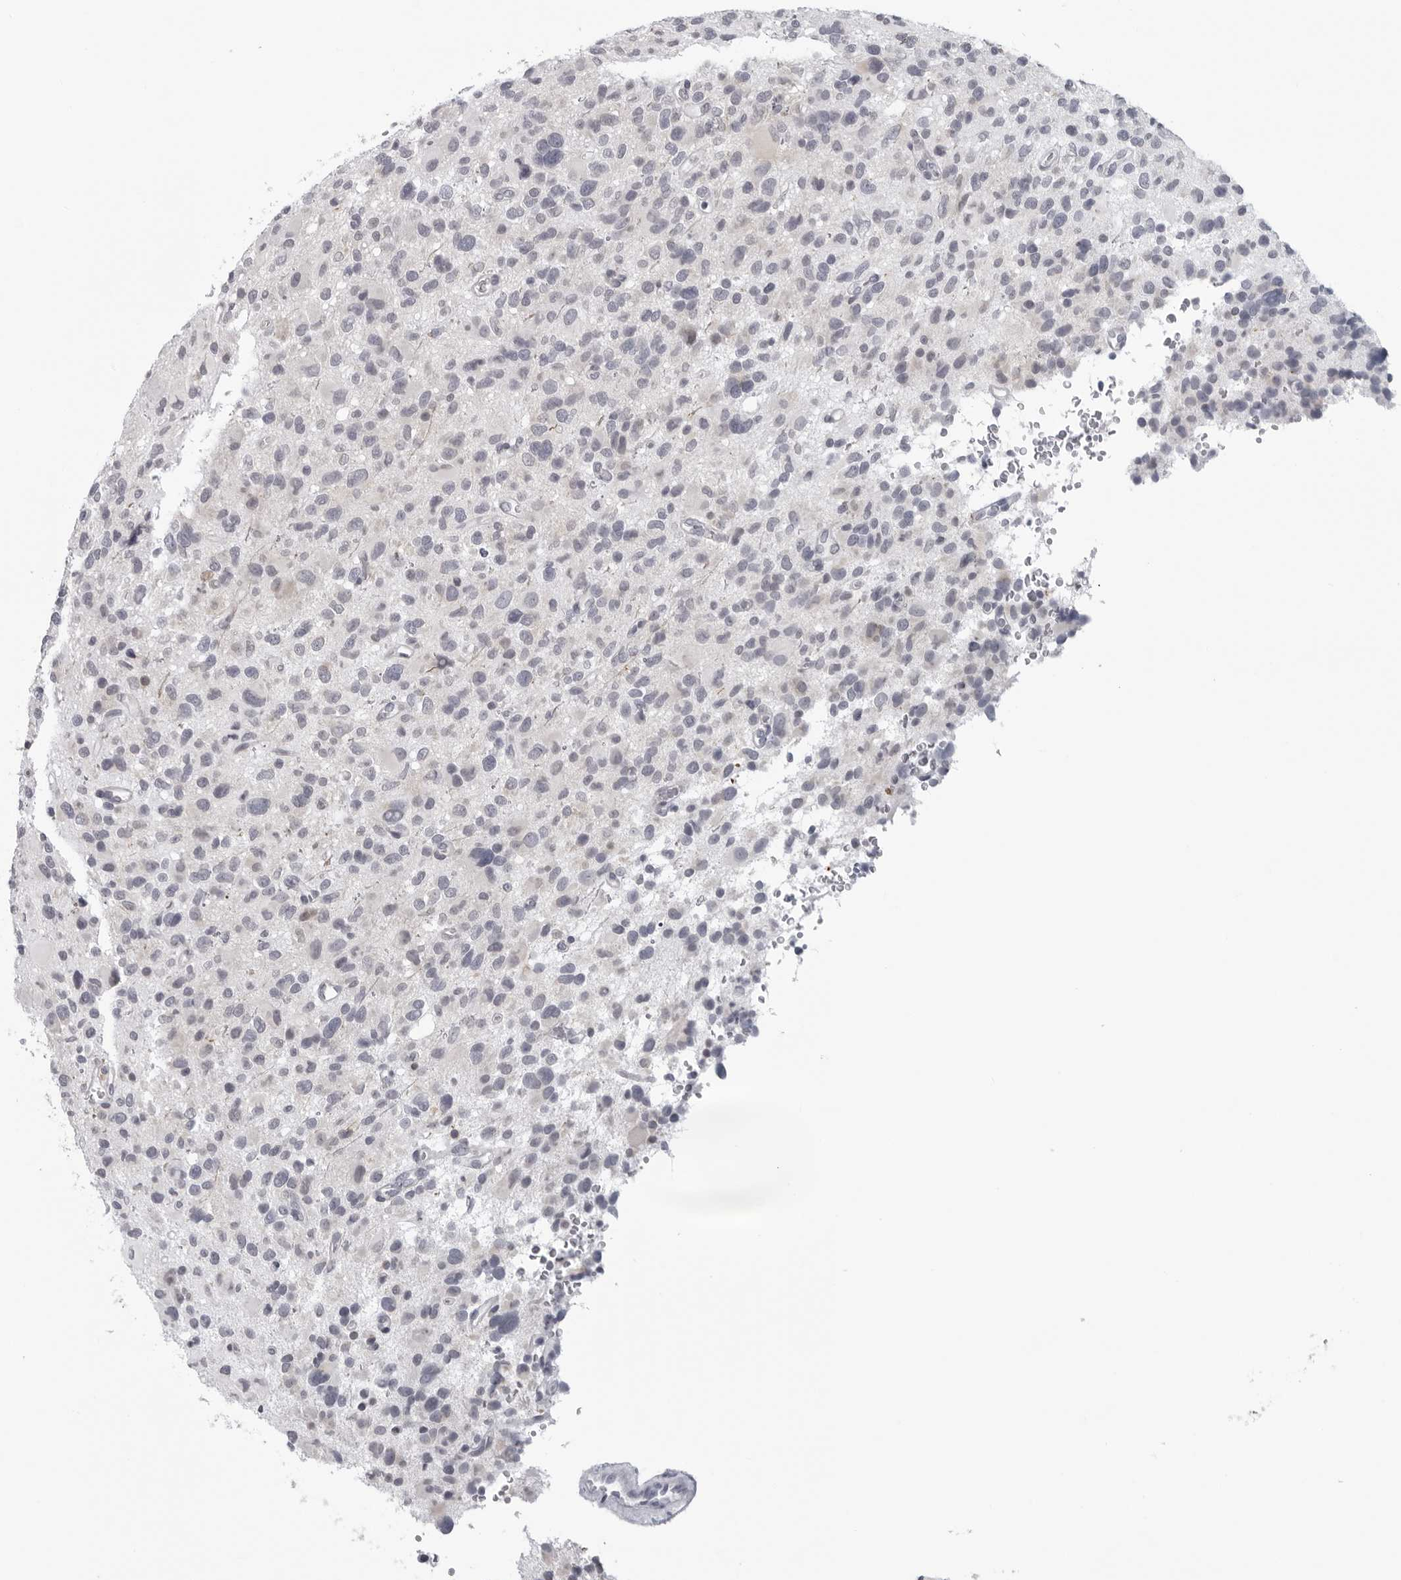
{"staining": {"intensity": "negative", "quantity": "none", "location": "none"}, "tissue": "glioma", "cell_type": "Tumor cells", "image_type": "cancer", "snomed": [{"axis": "morphology", "description": "Glioma, malignant, High grade"}, {"axis": "topography", "description": "Brain"}], "caption": "A histopathology image of glioma stained for a protein exhibits no brown staining in tumor cells.", "gene": "OPLAH", "patient": {"sex": "male", "age": 48}}